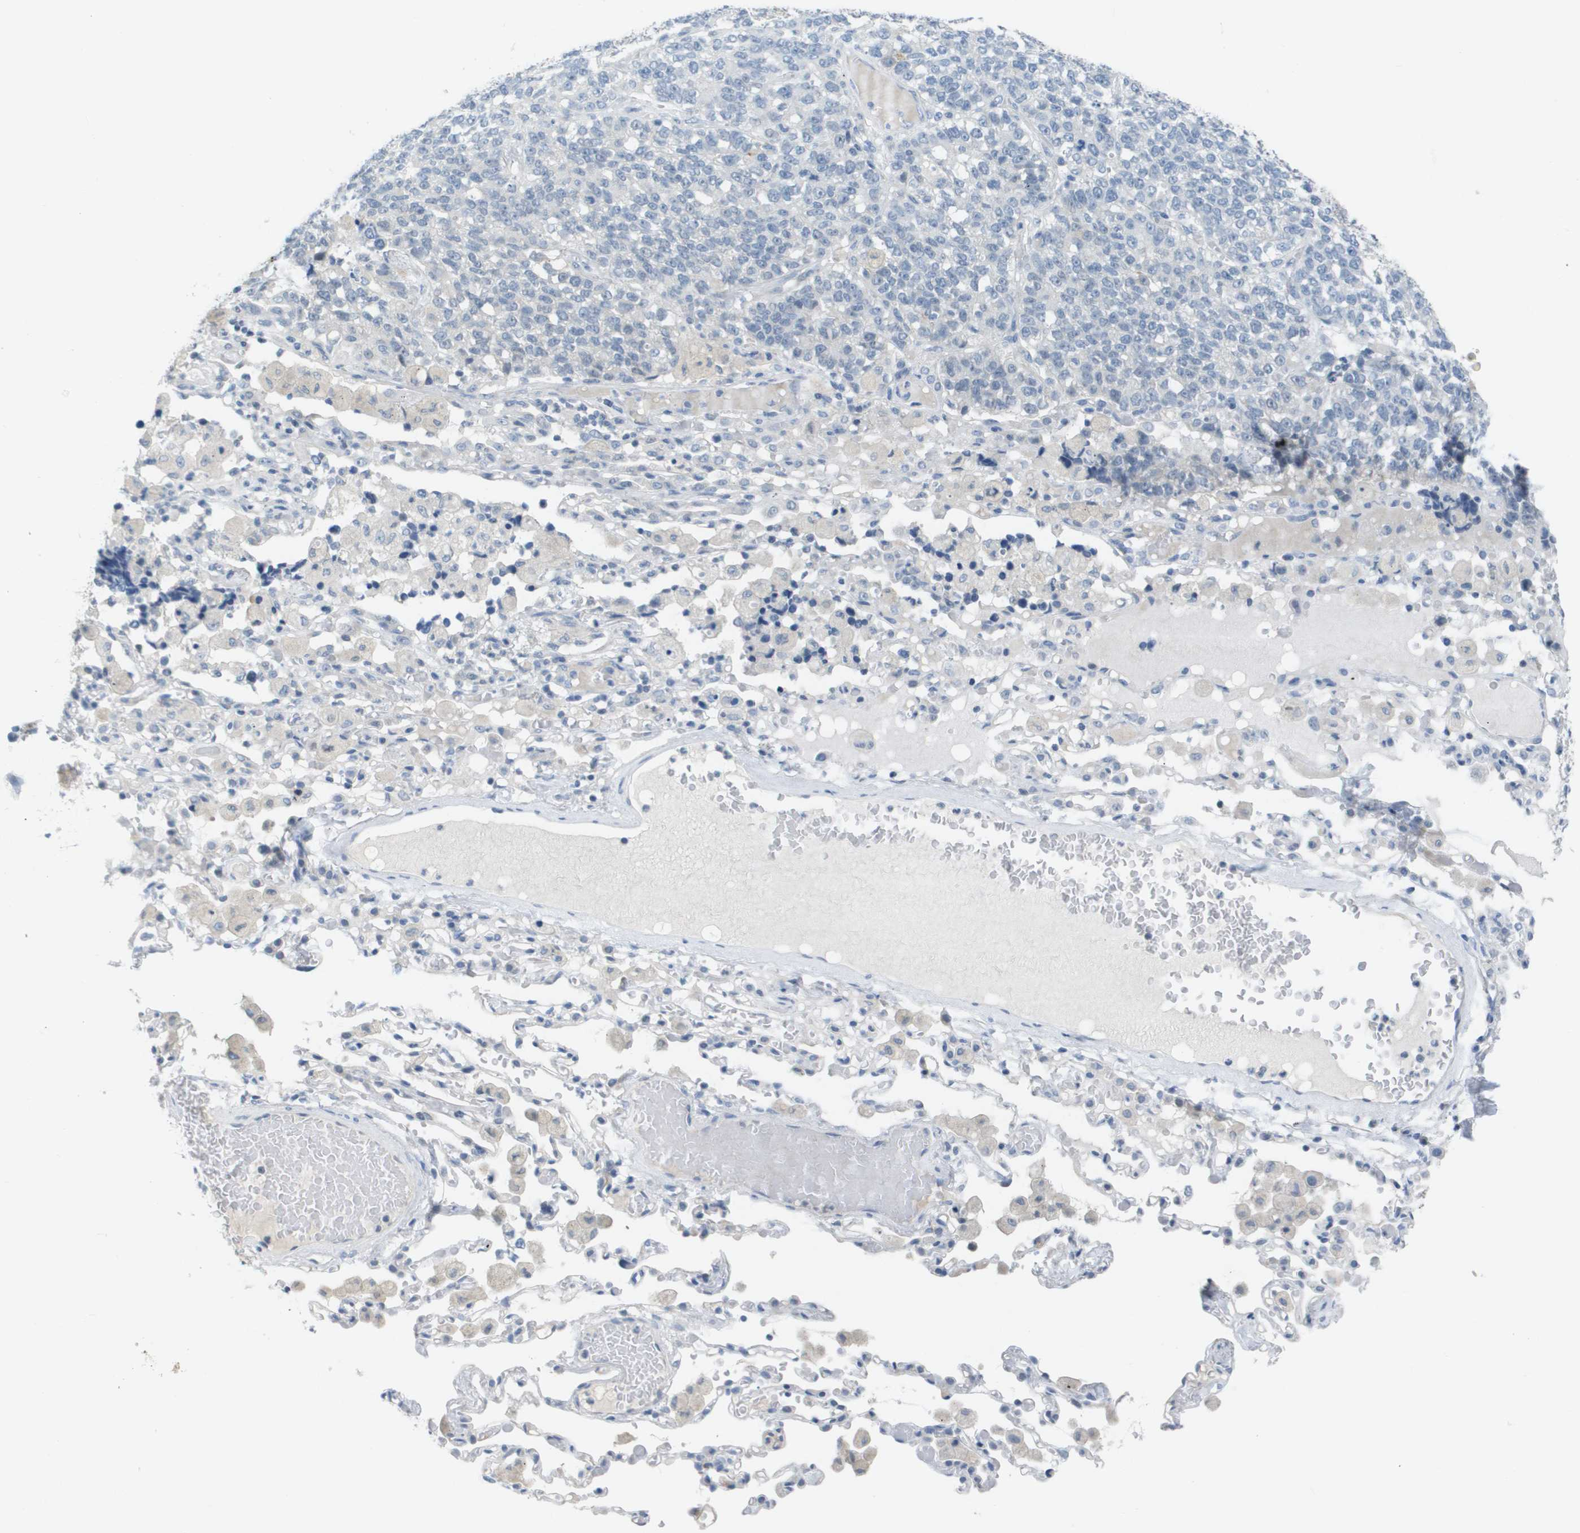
{"staining": {"intensity": "negative", "quantity": "none", "location": "none"}, "tissue": "lung cancer", "cell_type": "Tumor cells", "image_type": "cancer", "snomed": [{"axis": "morphology", "description": "Adenocarcinoma, NOS"}, {"axis": "topography", "description": "Lung"}], "caption": "Lung cancer was stained to show a protein in brown. There is no significant staining in tumor cells.", "gene": "PDE4A", "patient": {"sex": "male", "age": 49}}